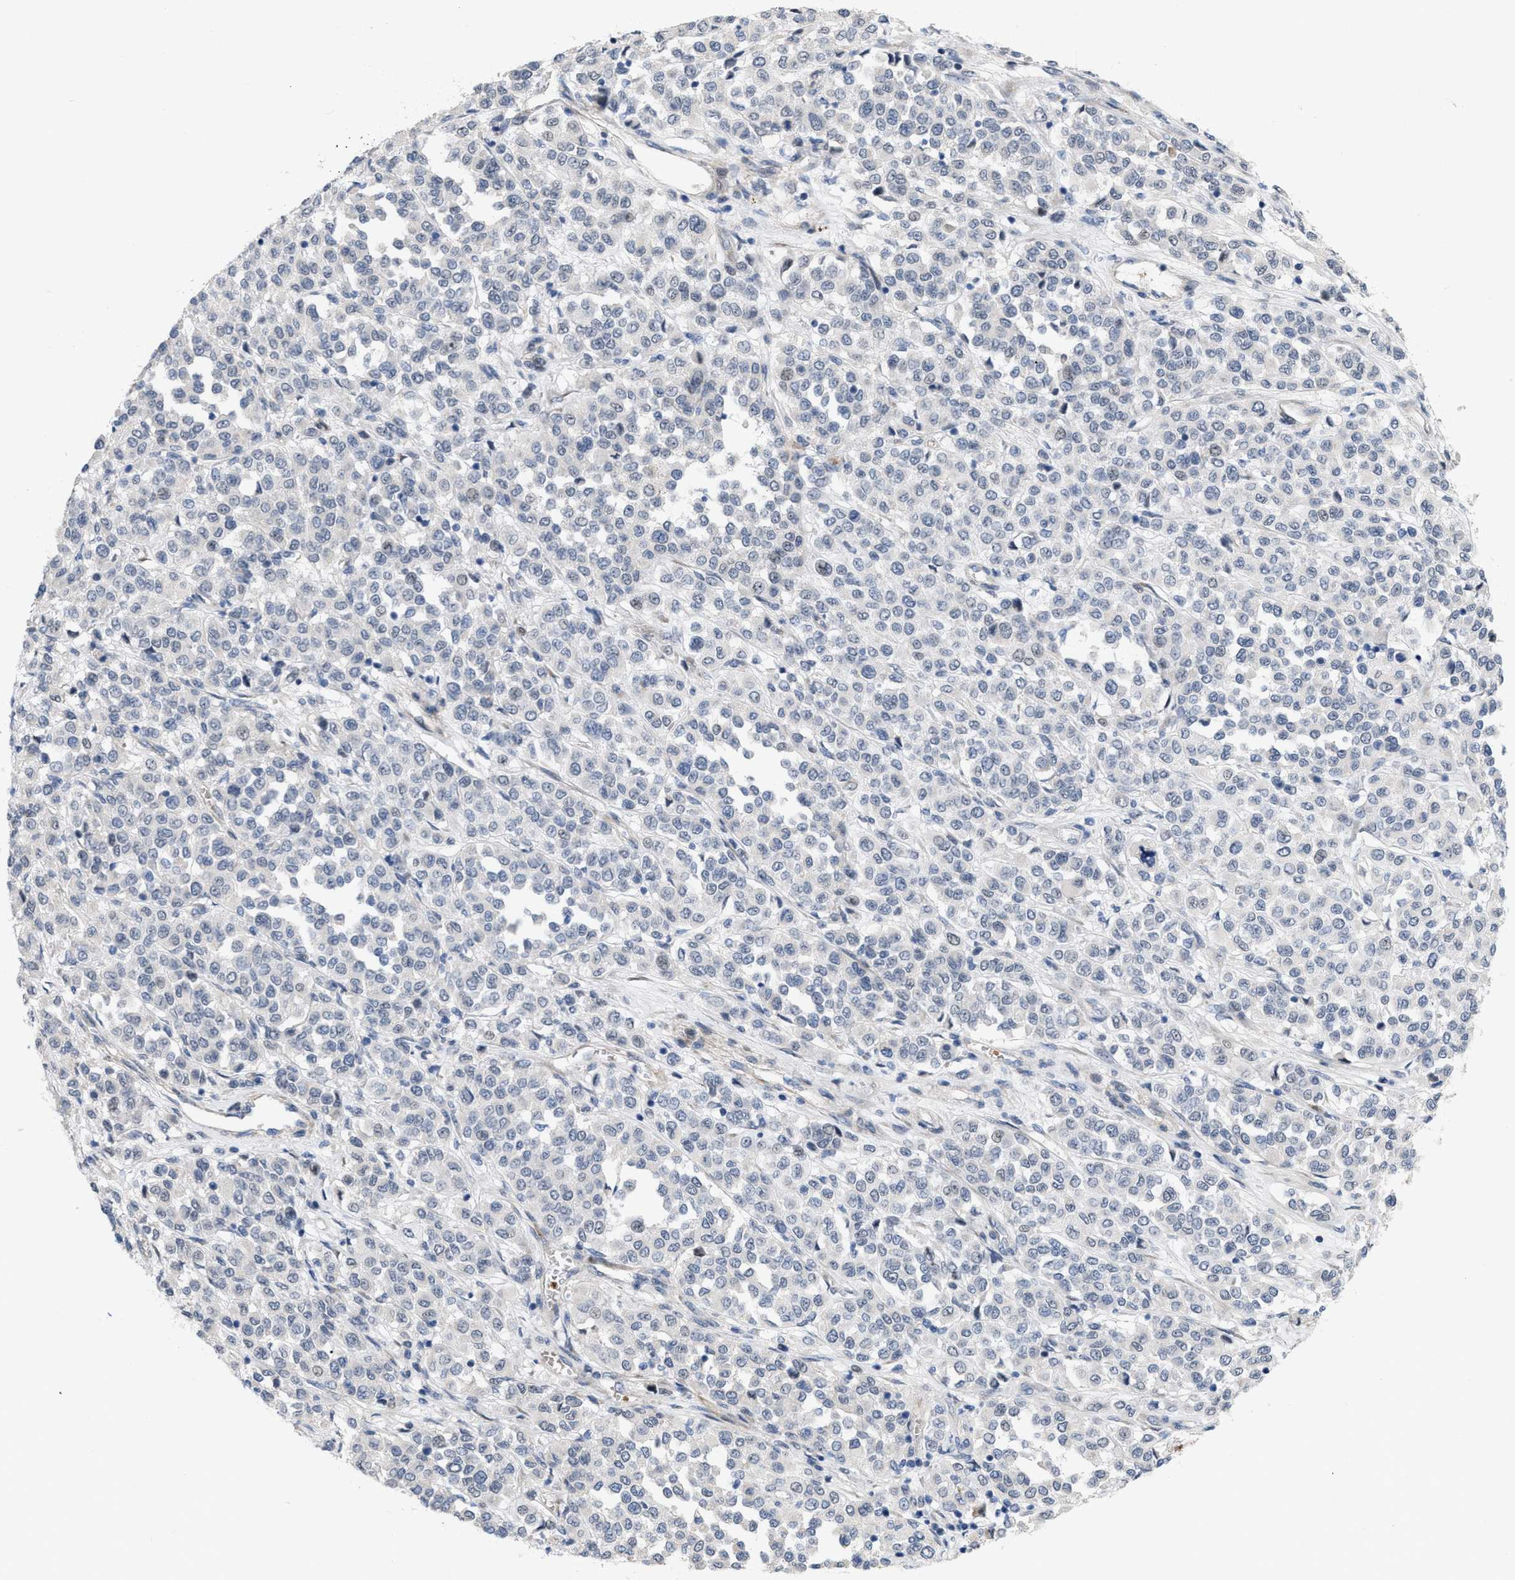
{"staining": {"intensity": "weak", "quantity": "<25%", "location": "nuclear"}, "tissue": "melanoma", "cell_type": "Tumor cells", "image_type": "cancer", "snomed": [{"axis": "morphology", "description": "Malignant melanoma, Metastatic site"}, {"axis": "topography", "description": "Pancreas"}], "caption": "This is an immunohistochemistry (IHC) image of human malignant melanoma (metastatic site). There is no positivity in tumor cells.", "gene": "POLR1F", "patient": {"sex": "female", "age": 30}}